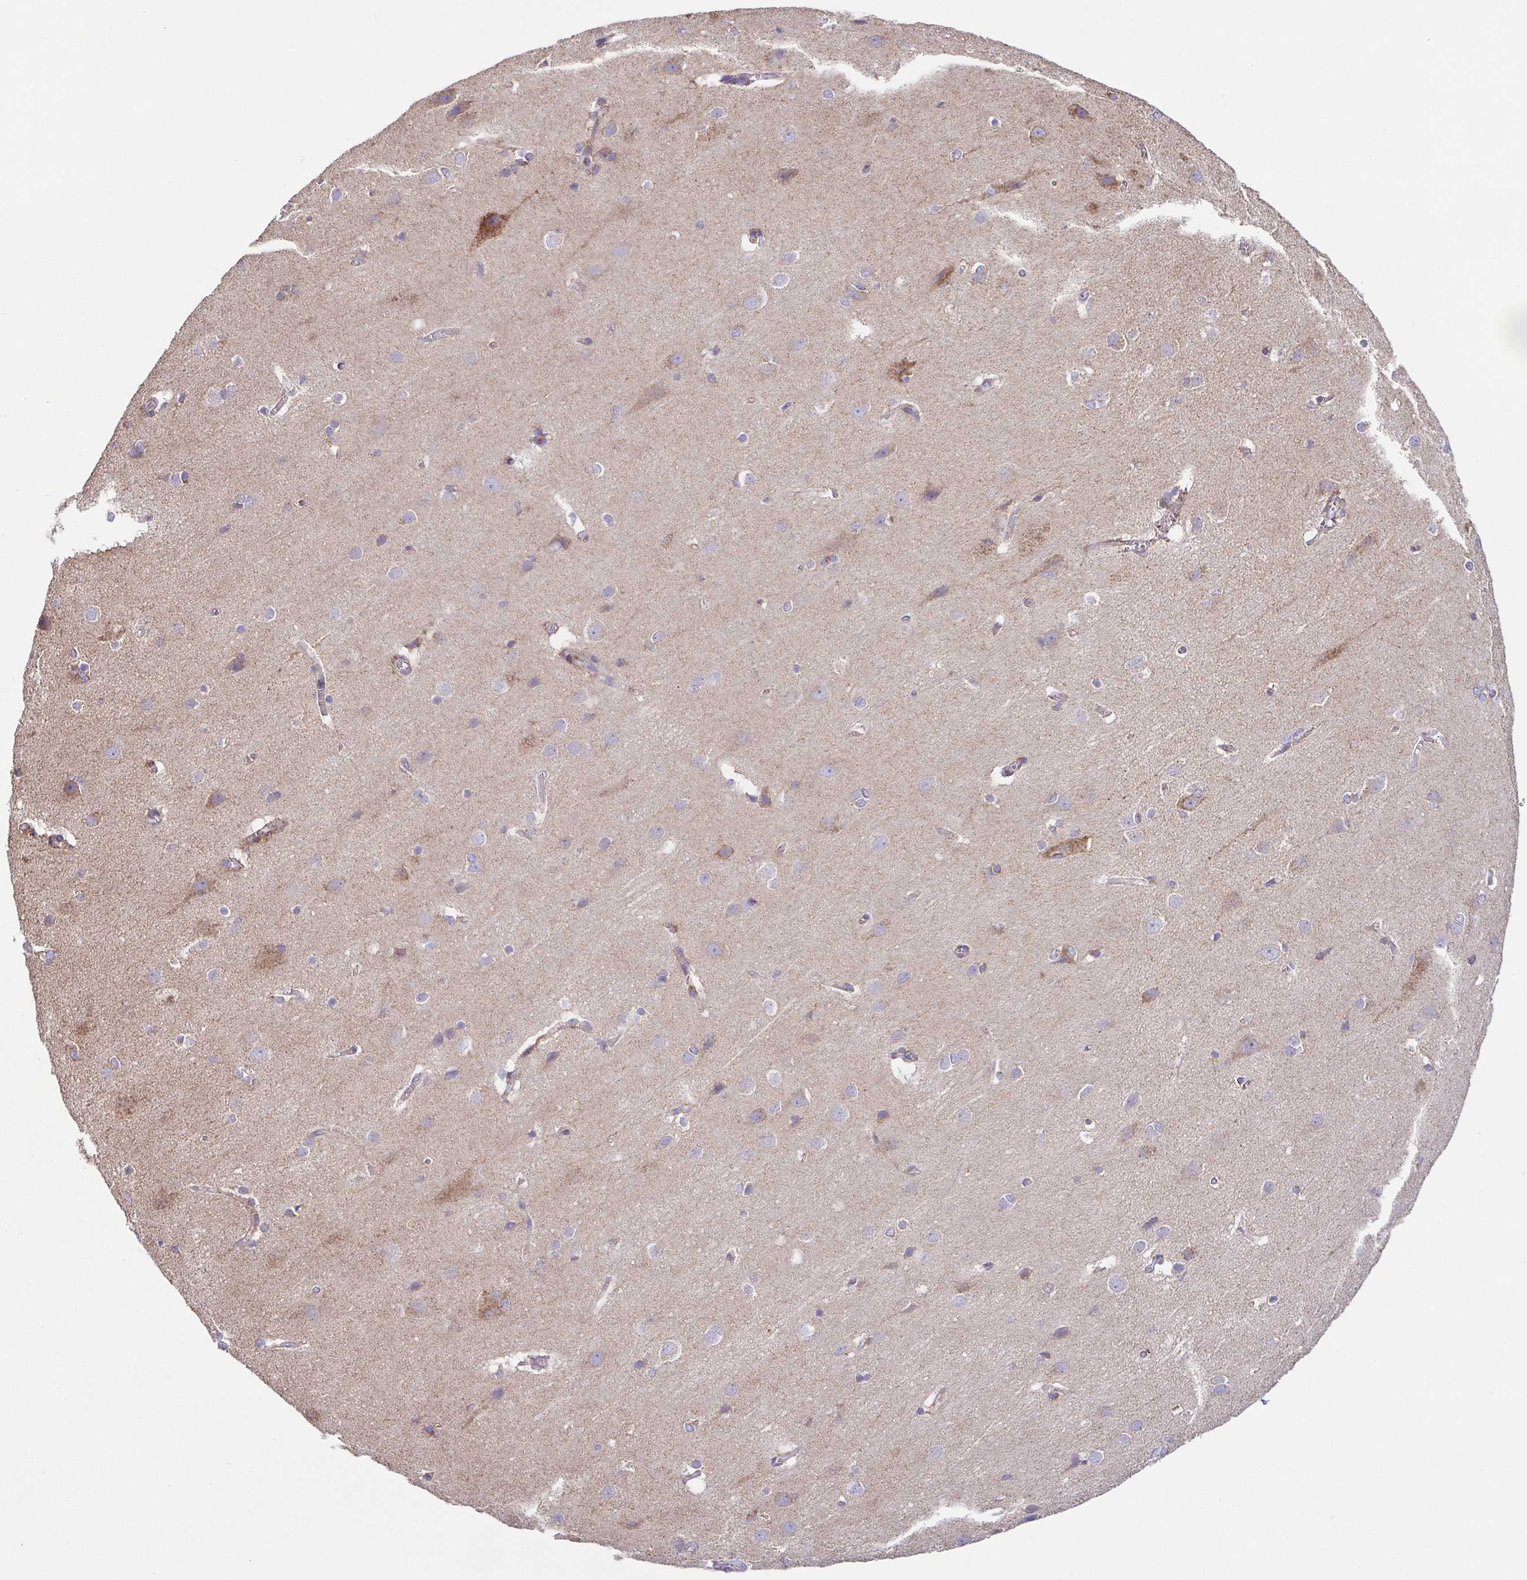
{"staining": {"intensity": "negative", "quantity": "none", "location": "none"}, "tissue": "cerebral cortex", "cell_type": "Endothelial cells", "image_type": "normal", "snomed": [{"axis": "morphology", "description": "Normal tissue, NOS"}, {"axis": "topography", "description": "Cerebral cortex"}], "caption": "High power microscopy image of an immunohistochemistry histopathology image of unremarkable cerebral cortex, revealing no significant expression in endothelial cells.", "gene": "GINM1", "patient": {"sex": "male", "age": 37}}